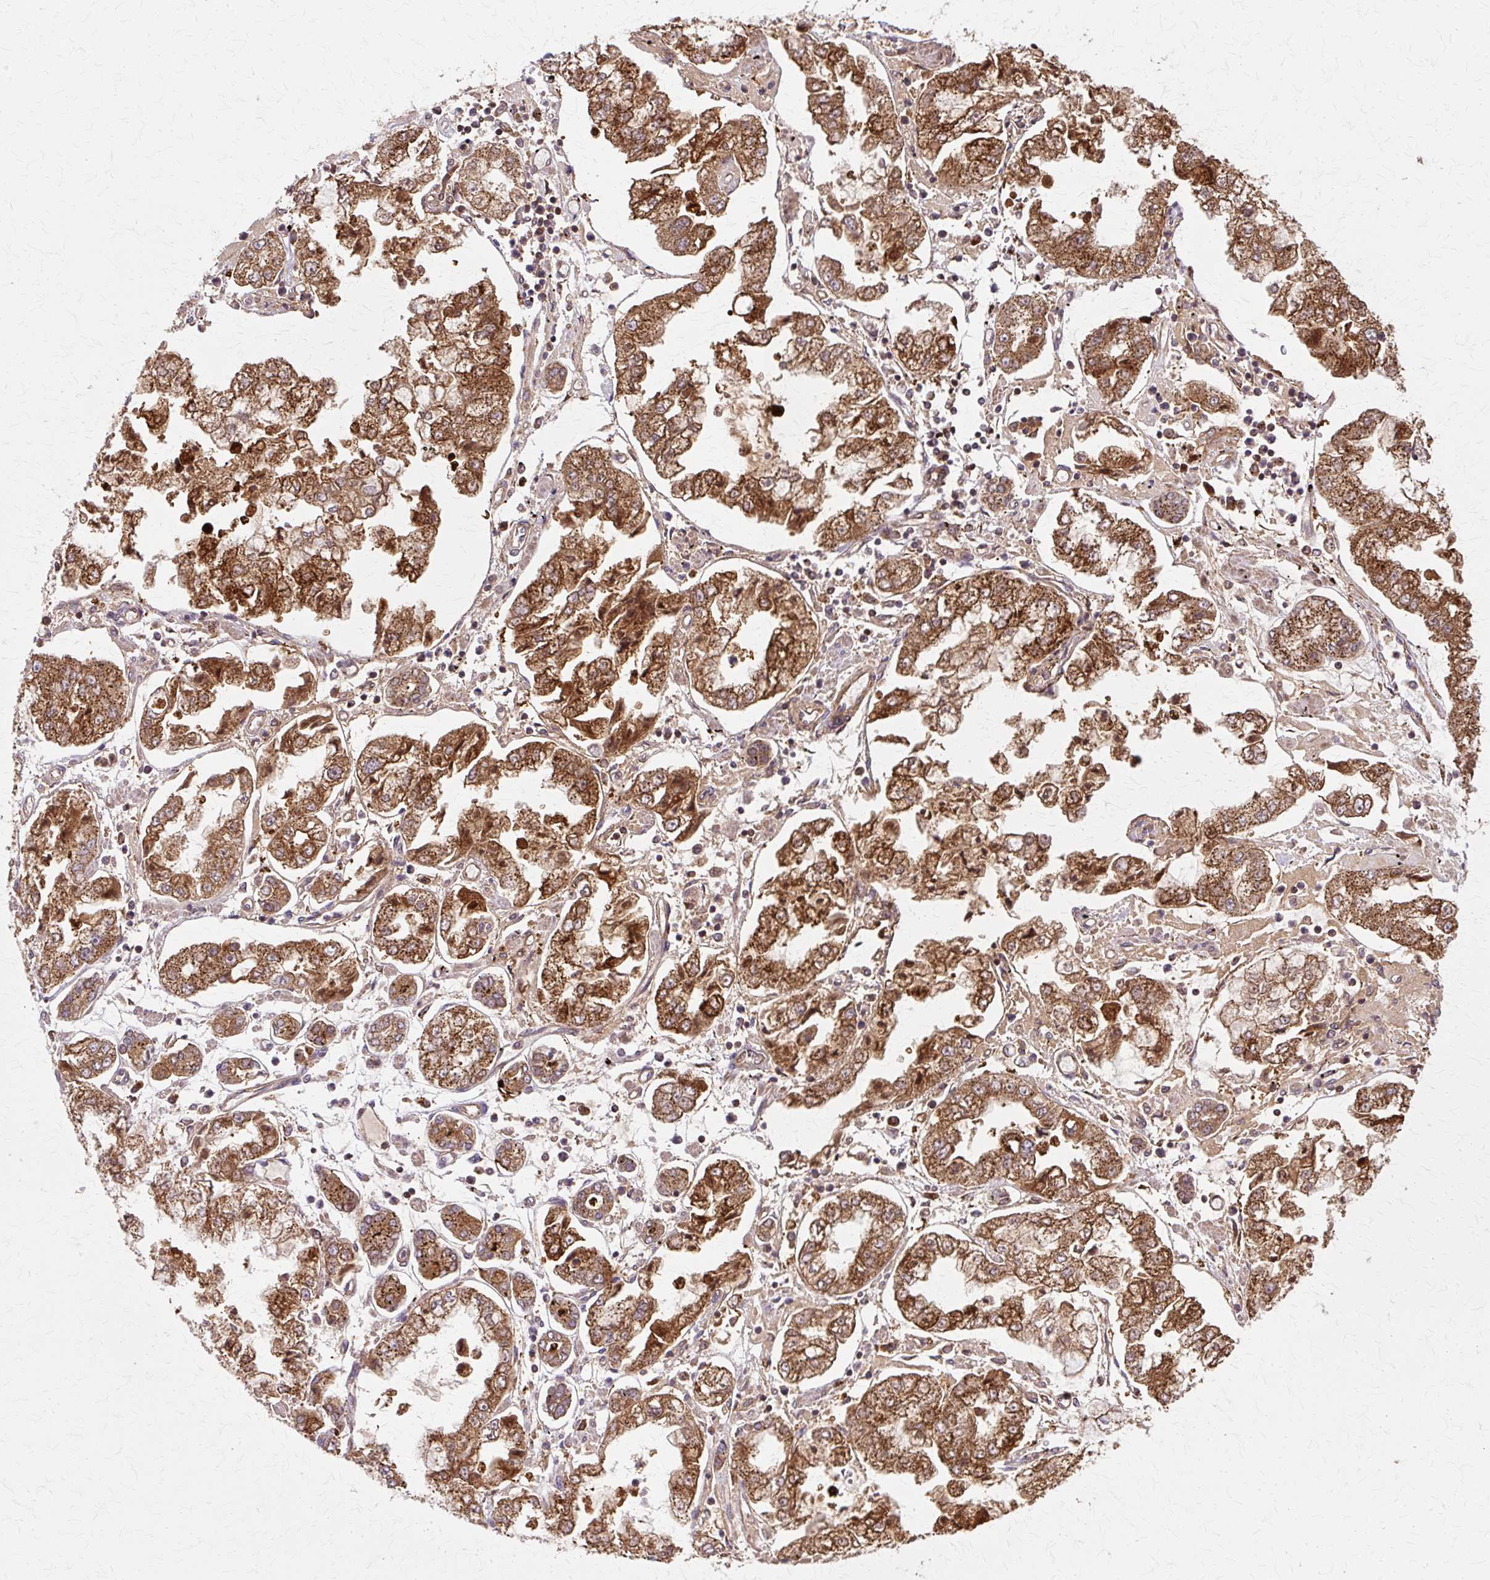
{"staining": {"intensity": "strong", "quantity": ">75%", "location": "cytoplasmic/membranous"}, "tissue": "stomach cancer", "cell_type": "Tumor cells", "image_type": "cancer", "snomed": [{"axis": "morphology", "description": "Adenocarcinoma, NOS"}, {"axis": "topography", "description": "Stomach"}], "caption": "This histopathology image exhibits immunohistochemistry (IHC) staining of human adenocarcinoma (stomach), with high strong cytoplasmic/membranous staining in about >75% of tumor cells.", "gene": "COPB1", "patient": {"sex": "male", "age": 76}}